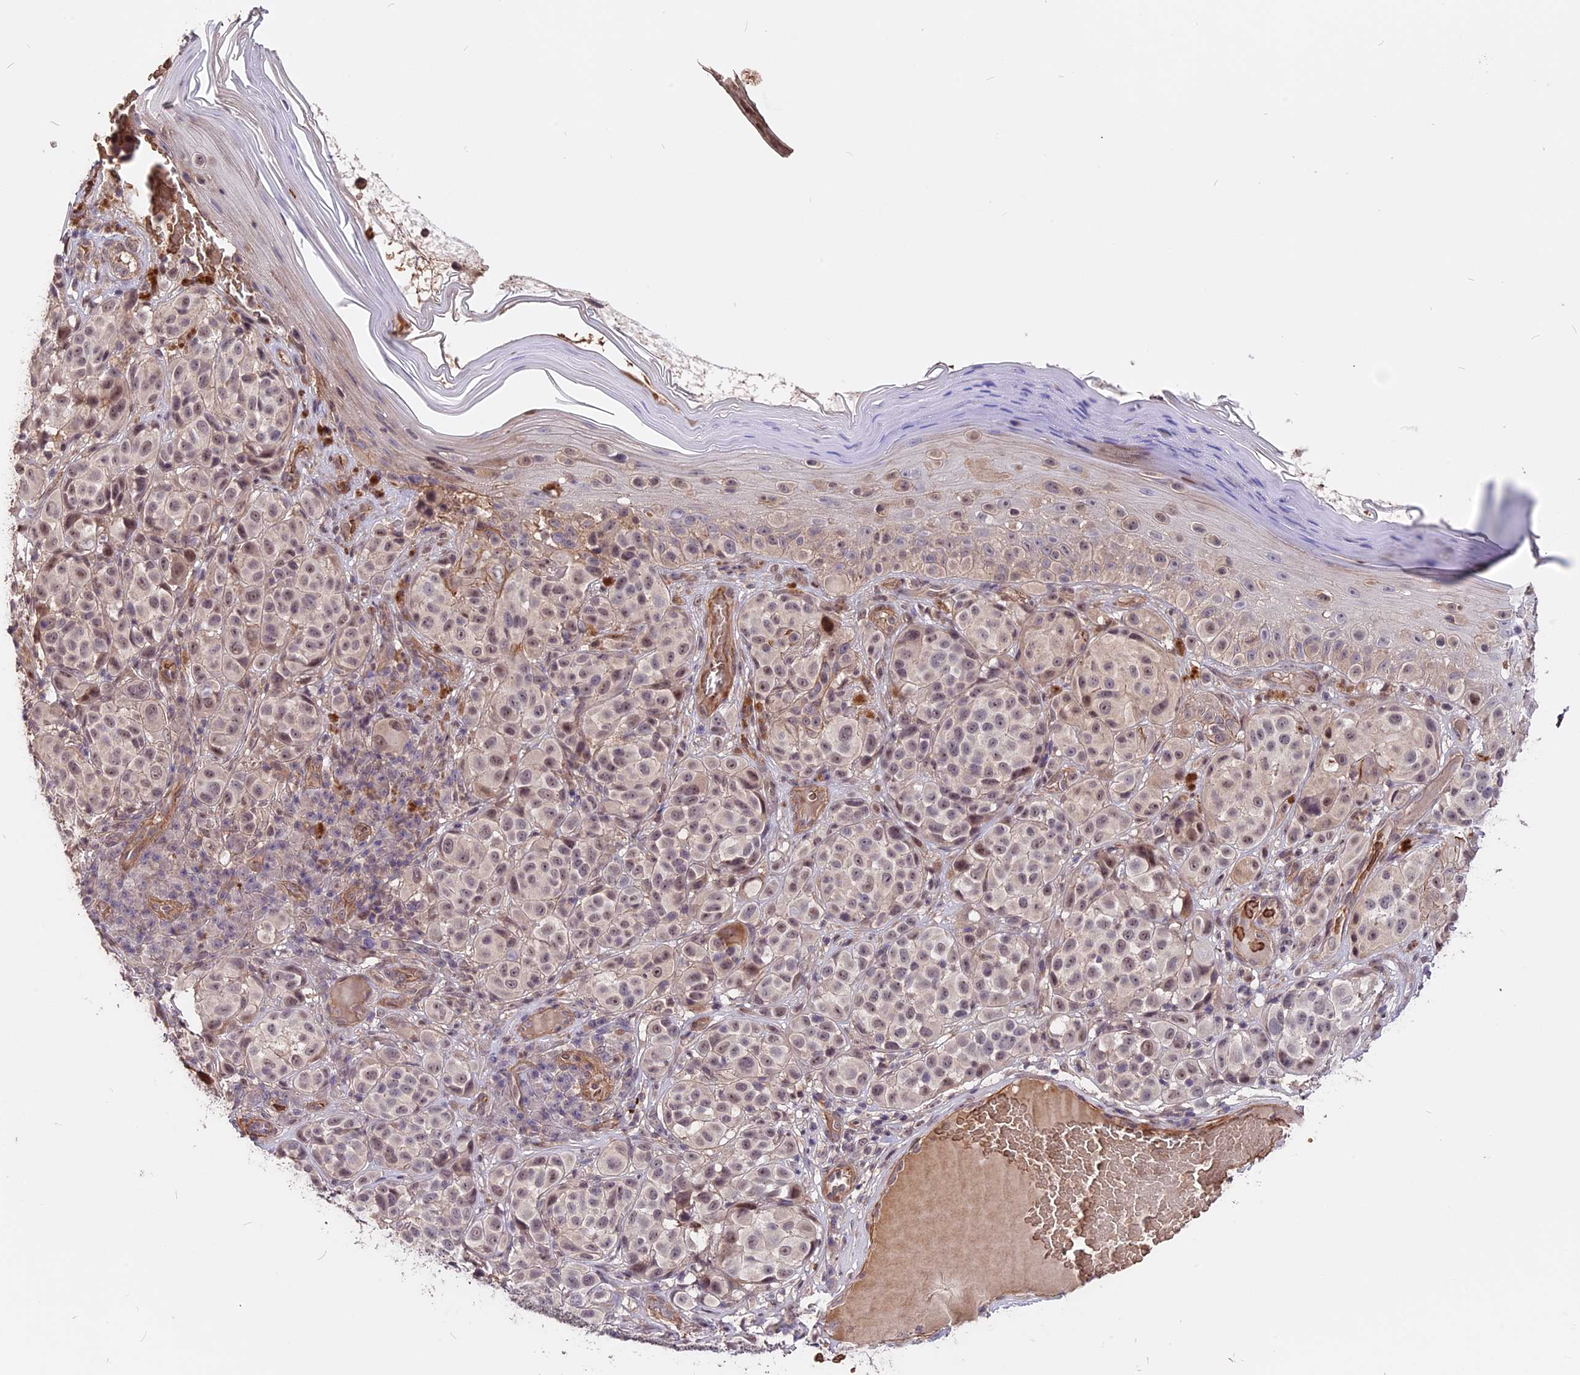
{"staining": {"intensity": "weak", "quantity": "<25%", "location": "nuclear"}, "tissue": "melanoma", "cell_type": "Tumor cells", "image_type": "cancer", "snomed": [{"axis": "morphology", "description": "Malignant melanoma, NOS"}, {"axis": "topography", "description": "Skin"}], "caption": "IHC of human melanoma demonstrates no positivity in tumor cells.", "gene": "ZC3H10", "patient": {"sex": "male", "age": 38}}